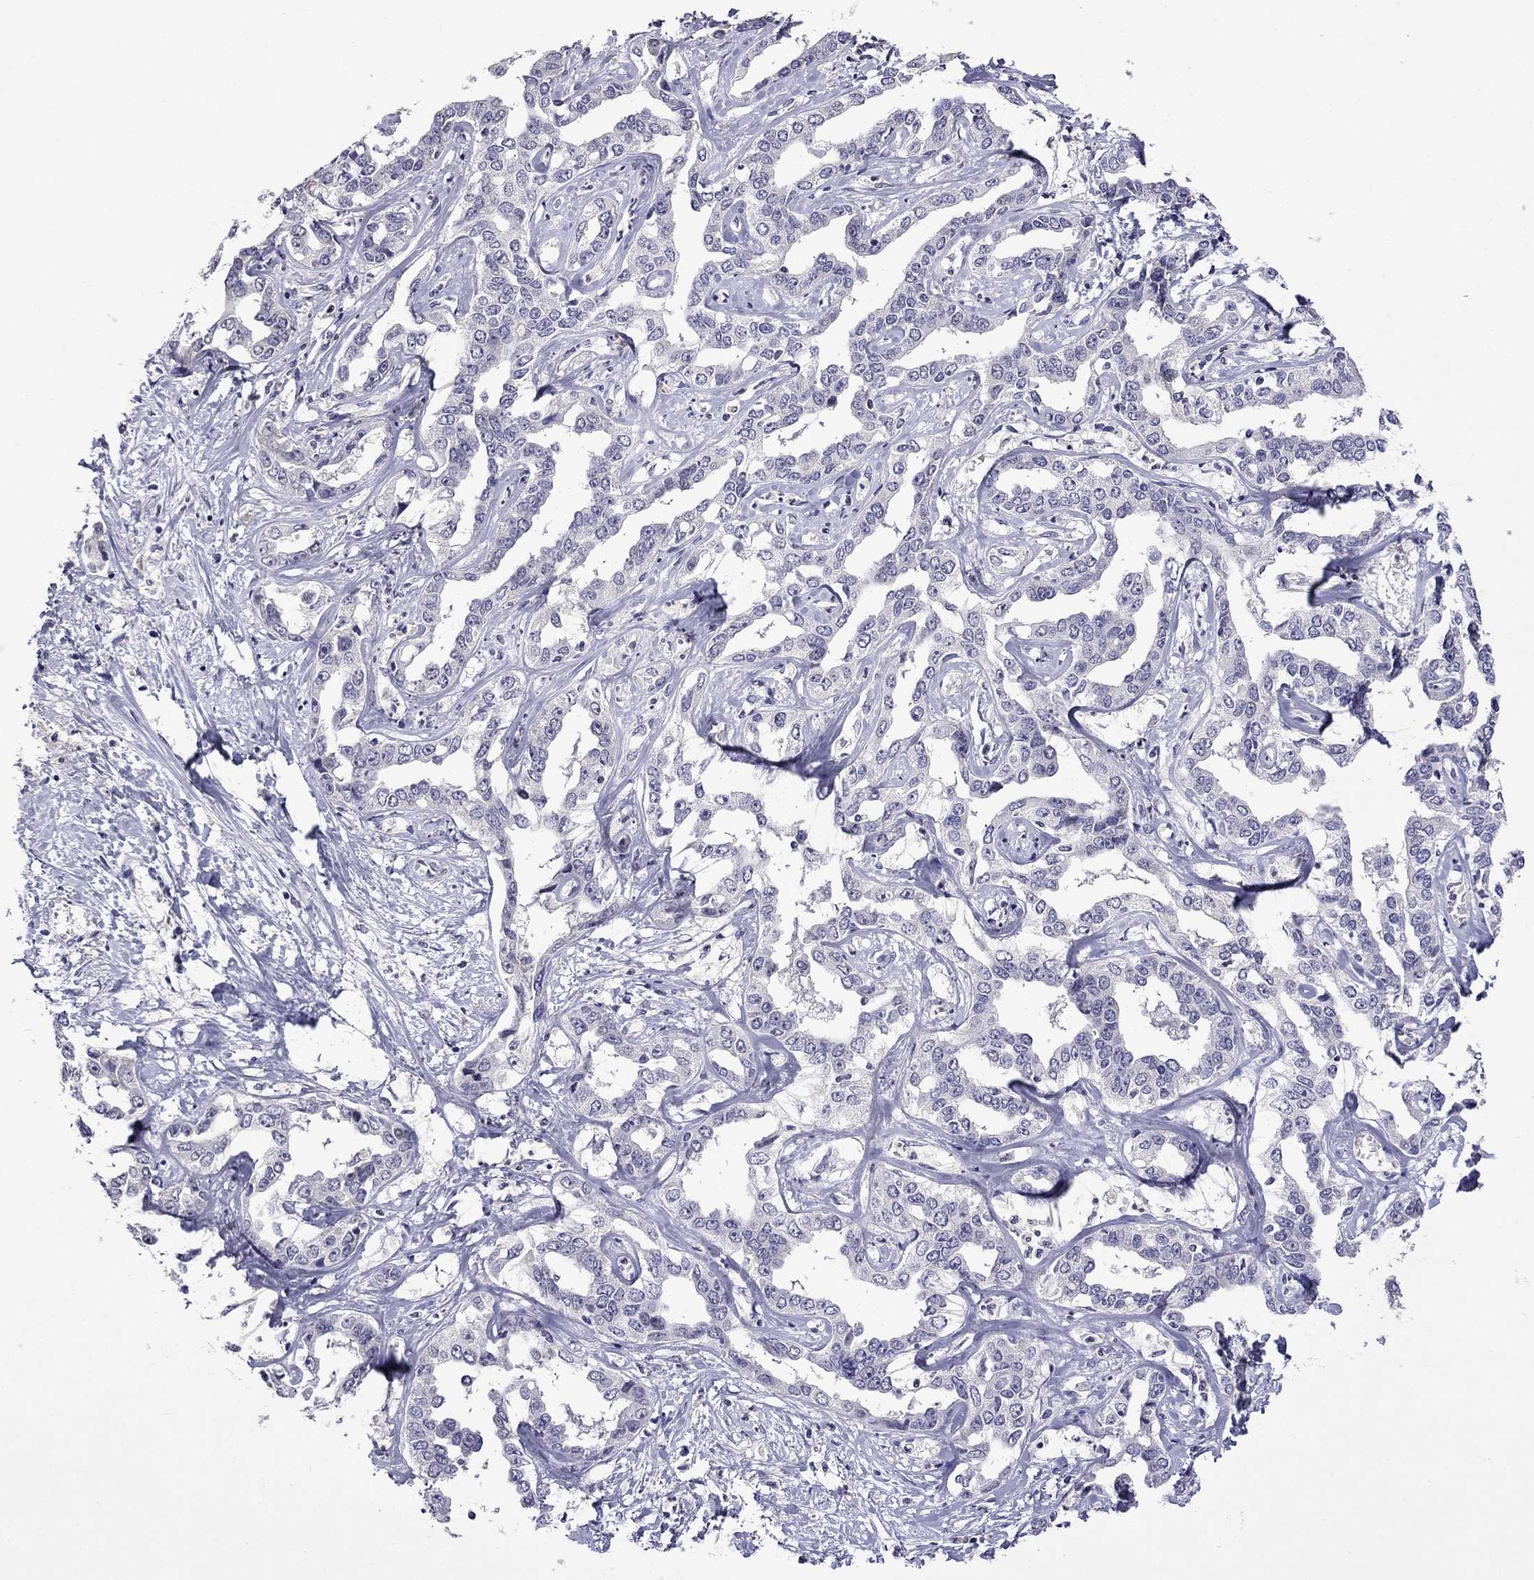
{"staining": {"intensity": "negative", "quantity": "none", "location": "none"}, "tissue": "liver cancer", "cell_type": "Tumor cells", "image_type": "cancer", "snomed": [{"axis": "morphology", "description": "Cholangiocarcinoma"}, {"axis": "topography", "description": "Liver"}], "caption": "An immunohistochemistry histopathology image of liver cancer is shown. There is no staining in tumor cells of liver cancer.", "gene": "STAR", "patient": {"sex": "male", "age": 59}}